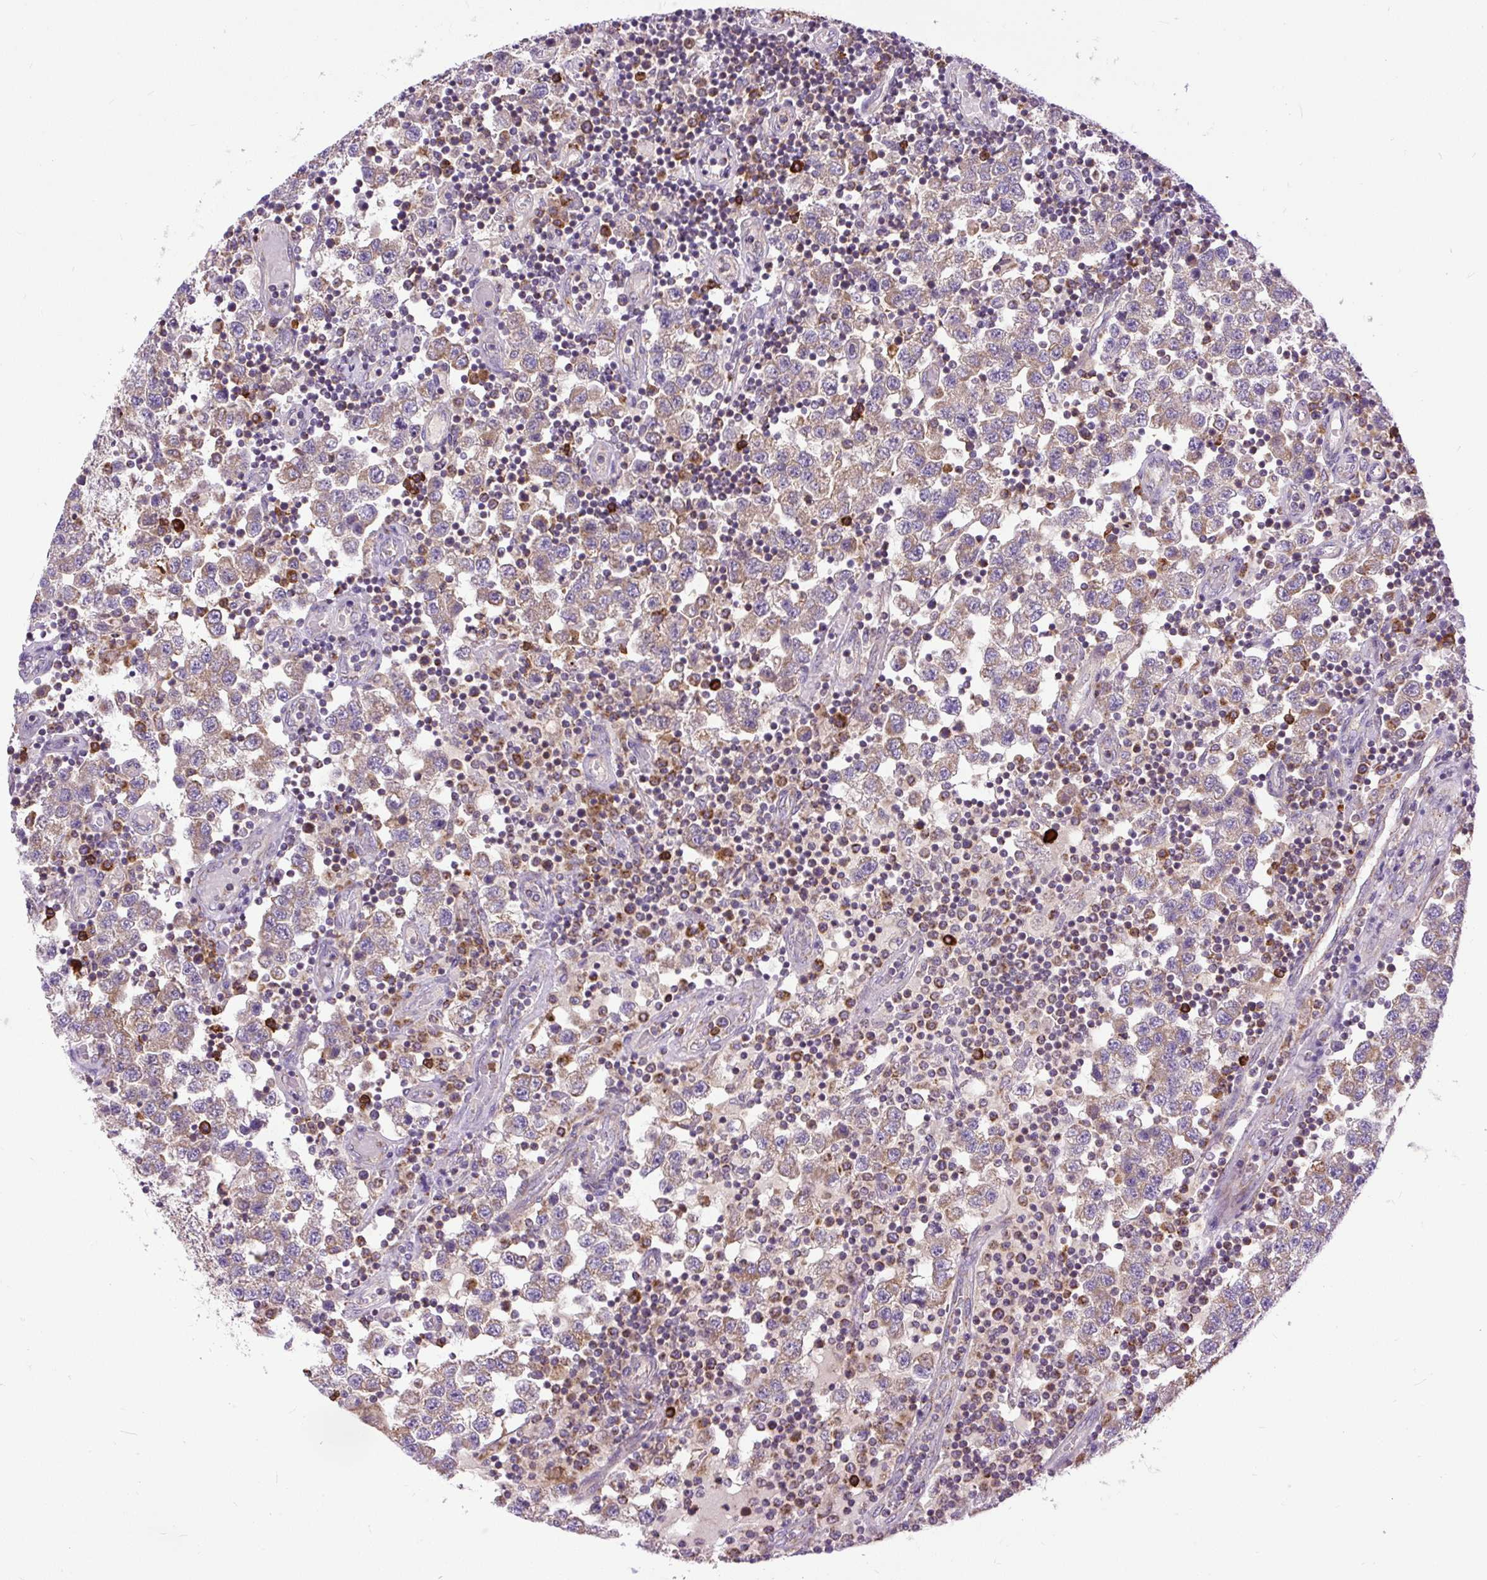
{"staining": {"intensity": "weak", "quantity": "25%-75%", "location": "cytoplasmic/membranous"}, "tissue": "testis cancer", "cell_type": "Tumor cells", "image_type": "cancer", "snomed": [{"axis": "morphology", "description": "Seminoma, NOS"}, {"axis": "topography", "description": "Testis"}], "caption": "Protein staining demonstrates weak cytoplasmic/membranous expression in about 25%-75% of tumor cells in seminoma (testis).", "gene": "TM2D3", "patient": {"sex": "male", "age": 34}}